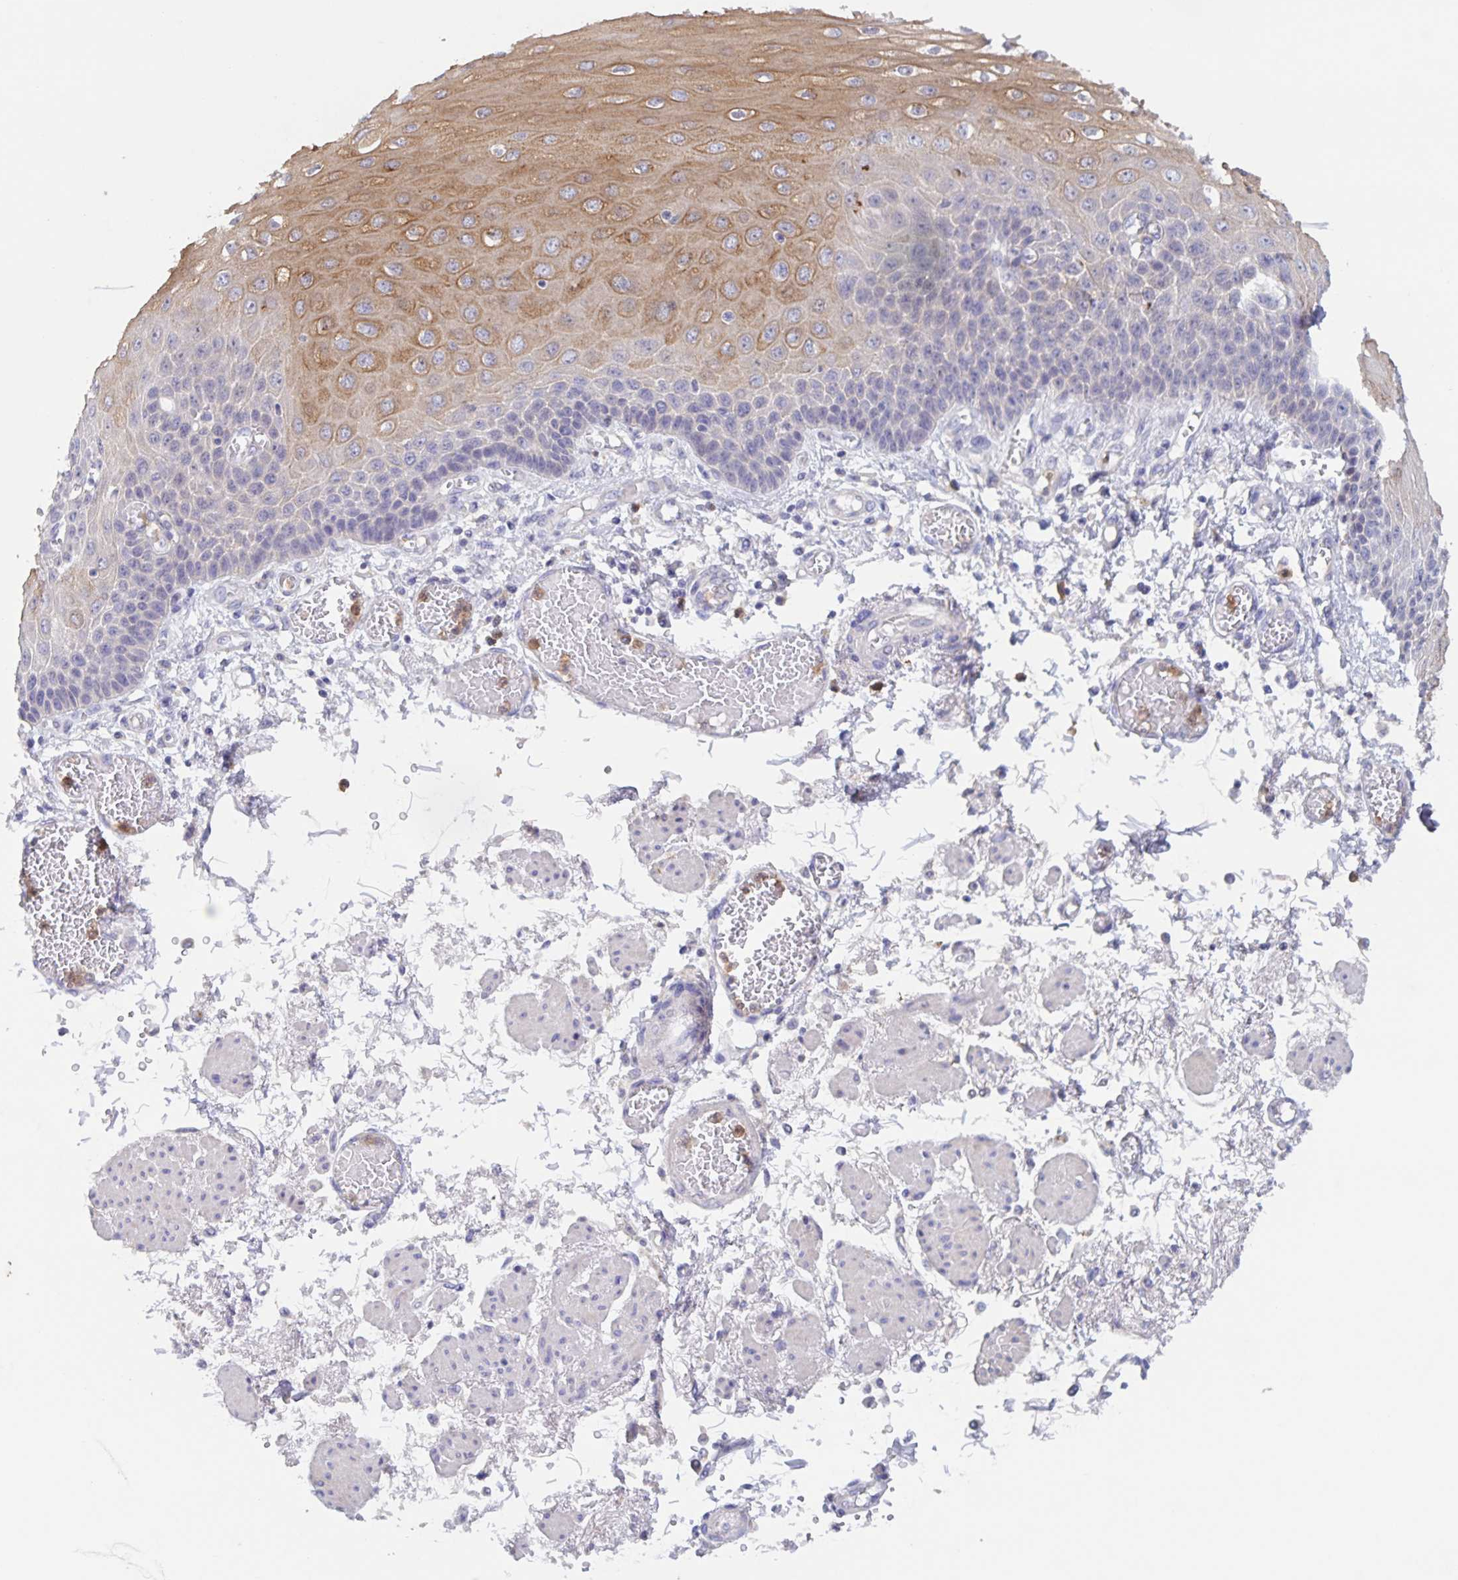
{"staining": {"intensity": "strong", "quantity": "<25%", "location": "cytoplasmic/membranous,nuclear"}, "tissue": "esophagus", "cell_type": "Squamous epithelial cells", "image_type": "normal", "snomed": [{"axis": "morphology", "description": "Normal tissue, NOS"}, {"axis": "morphology", "description": "Adenocarcinoma, NOS"}, {"axis": "topography", "description": "Esophagus"}], "caption": "Immunohistochemical staining of normal esophagus displays strong cytoplasmic/membranous,nuclear protein staining in about <25% of squamous epithelial cells. The staining was performed using DAB to visualize the protein expression in brown, while the nuclei were stained in blue with hematoxylin (Magnification: 20x).", "gene": "CDC42BPG", "patient": {"sex": "male", "age": 81}}